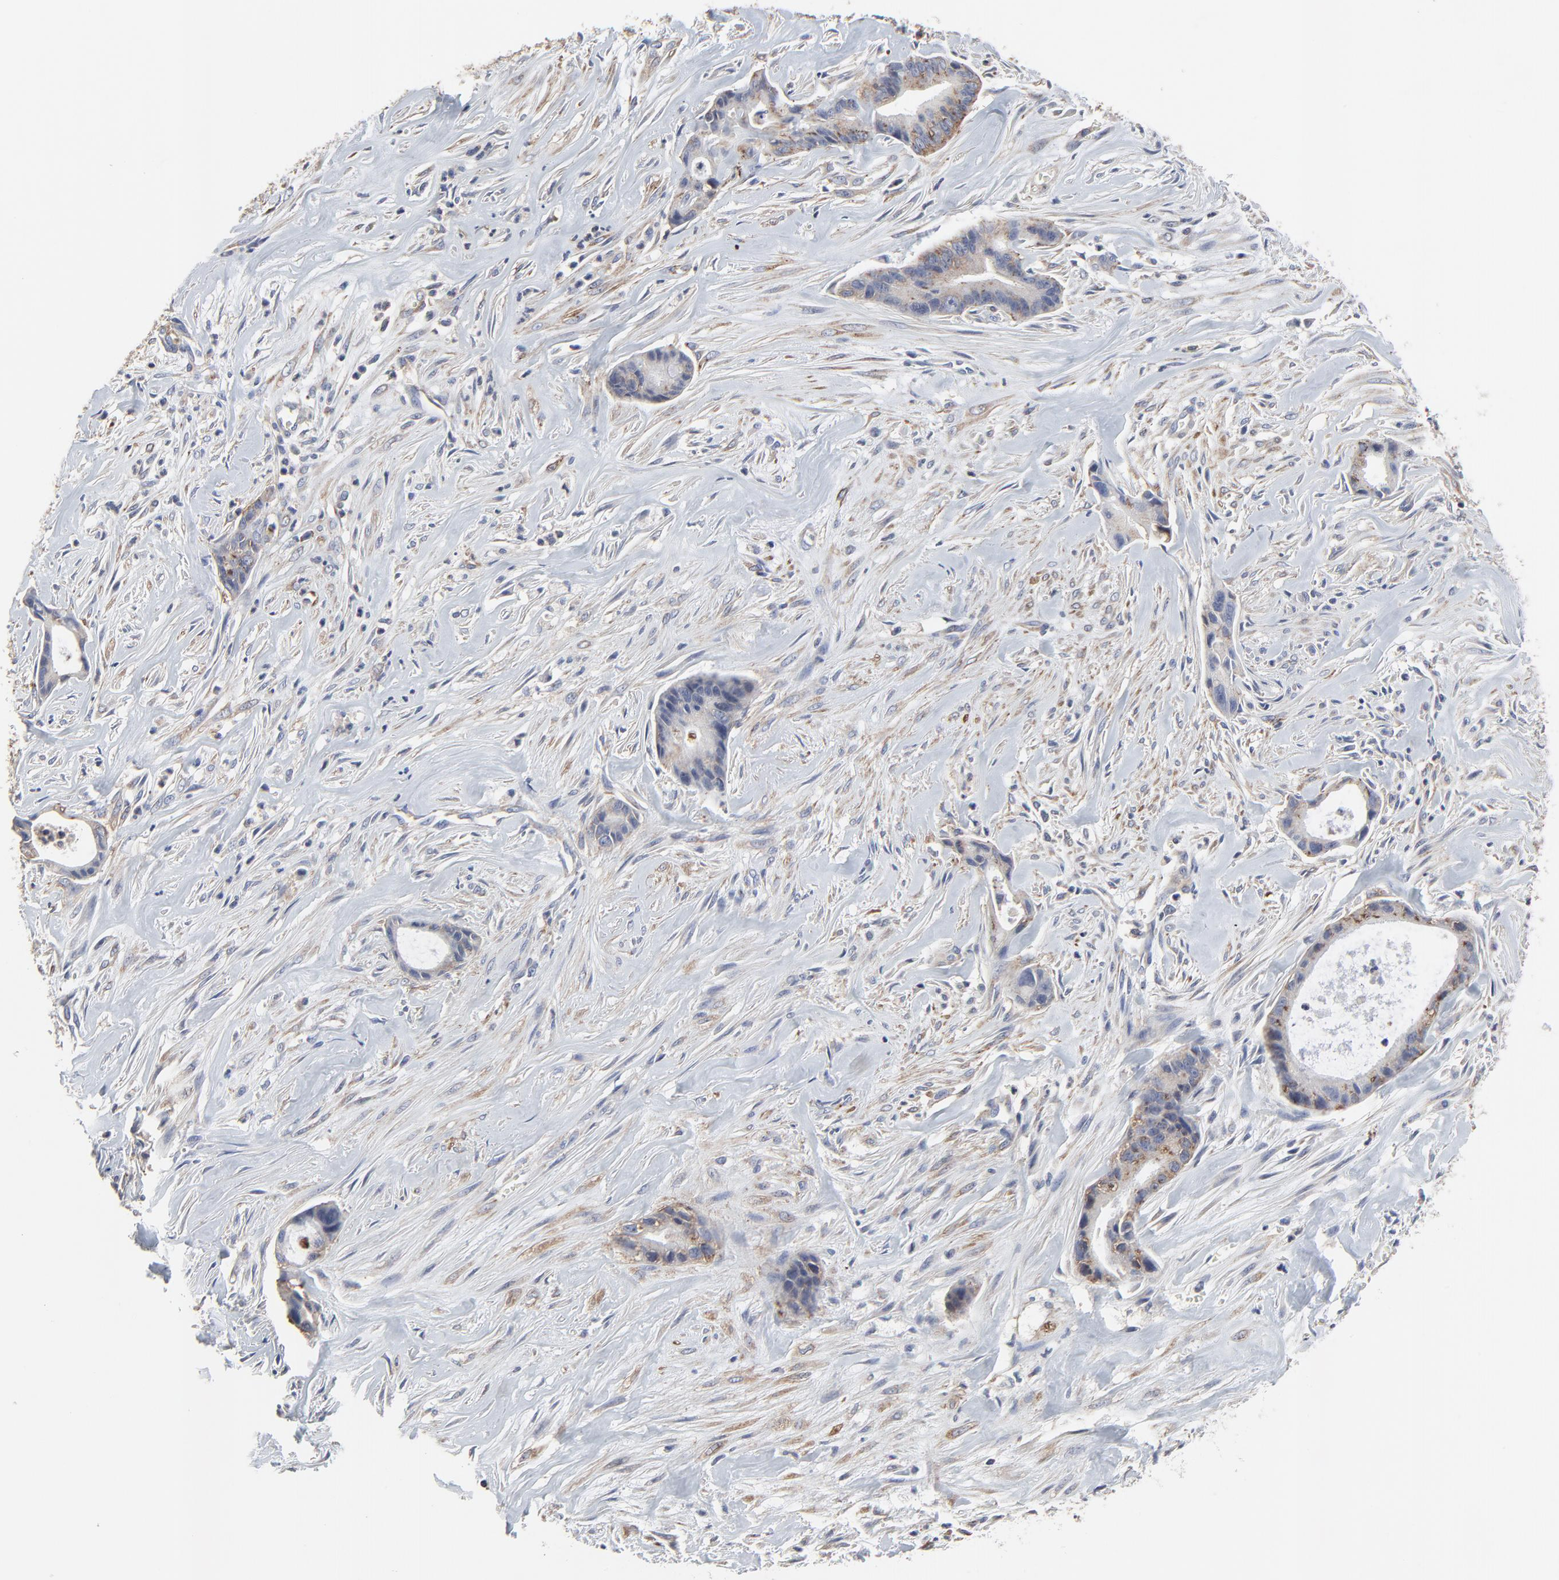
{"staining": {"intensity": "moderate", "quantity": "25%-75%", "location": "cytoplasmic/membranous"}, "tissue": "liver cancer", "cell_type": "Tumor cells", "image_type": "cancer", "snomed": [{"axis": "morphology", "description": "Cholangiocarcinoma"}, {"axis": "topography", "description": "Liver"}], "caption": "High-magnification brightfield microscopy of cholangiocarcinoma (liver) stained with DAB (3,3'-diaminobenzidine) (brown) and counterstained with hematoxylin (blue). tumor cells exhibit moderate cytoplasmic/membranous staining is appreciated in about25%-75% of cells. (Stains: DAB in brown, nuclei in blue, Microscopy: brightfield microscopy at high magnification).", "gene": "NXF3", "patient": {"sex": "female", "age": 55}}